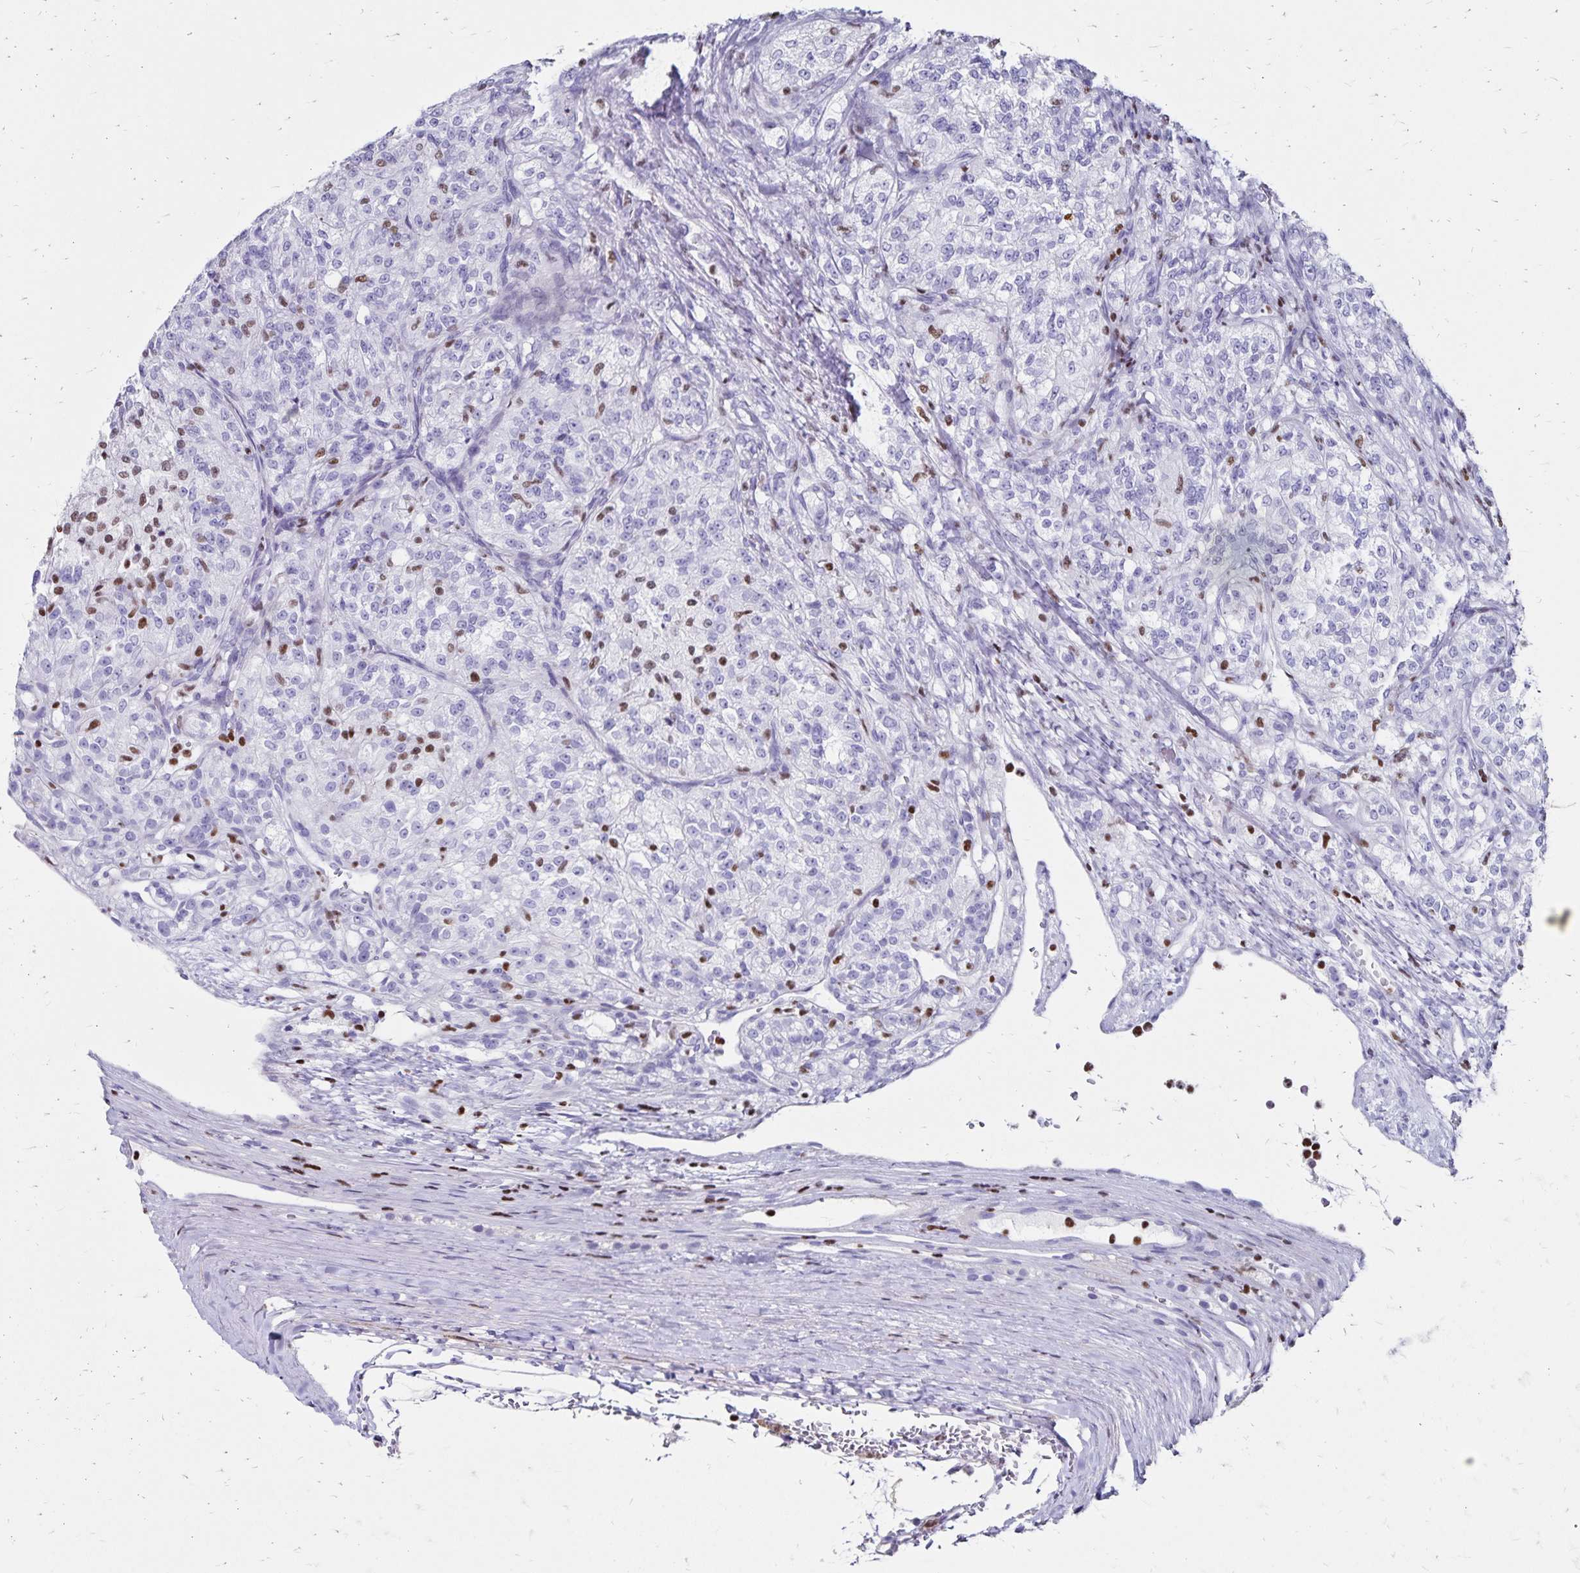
{"staining": {"intensity": "negative", "quantity": "none", "location": "none"}, "tissue": "renal cancer", "cell_type": "Tumor cells", "image_type": "cancer", "snomed": [{"axis": "morphology", "description": "Adenocarcinoma, NOS"}, {"axis": "topography", "description": "Kidney"}], "caption": "There is no significant staining in tumor cells of renal adenocarcinoma.", "gene": "IKZF1", "patient": {"sex": "female", "age": 63}}